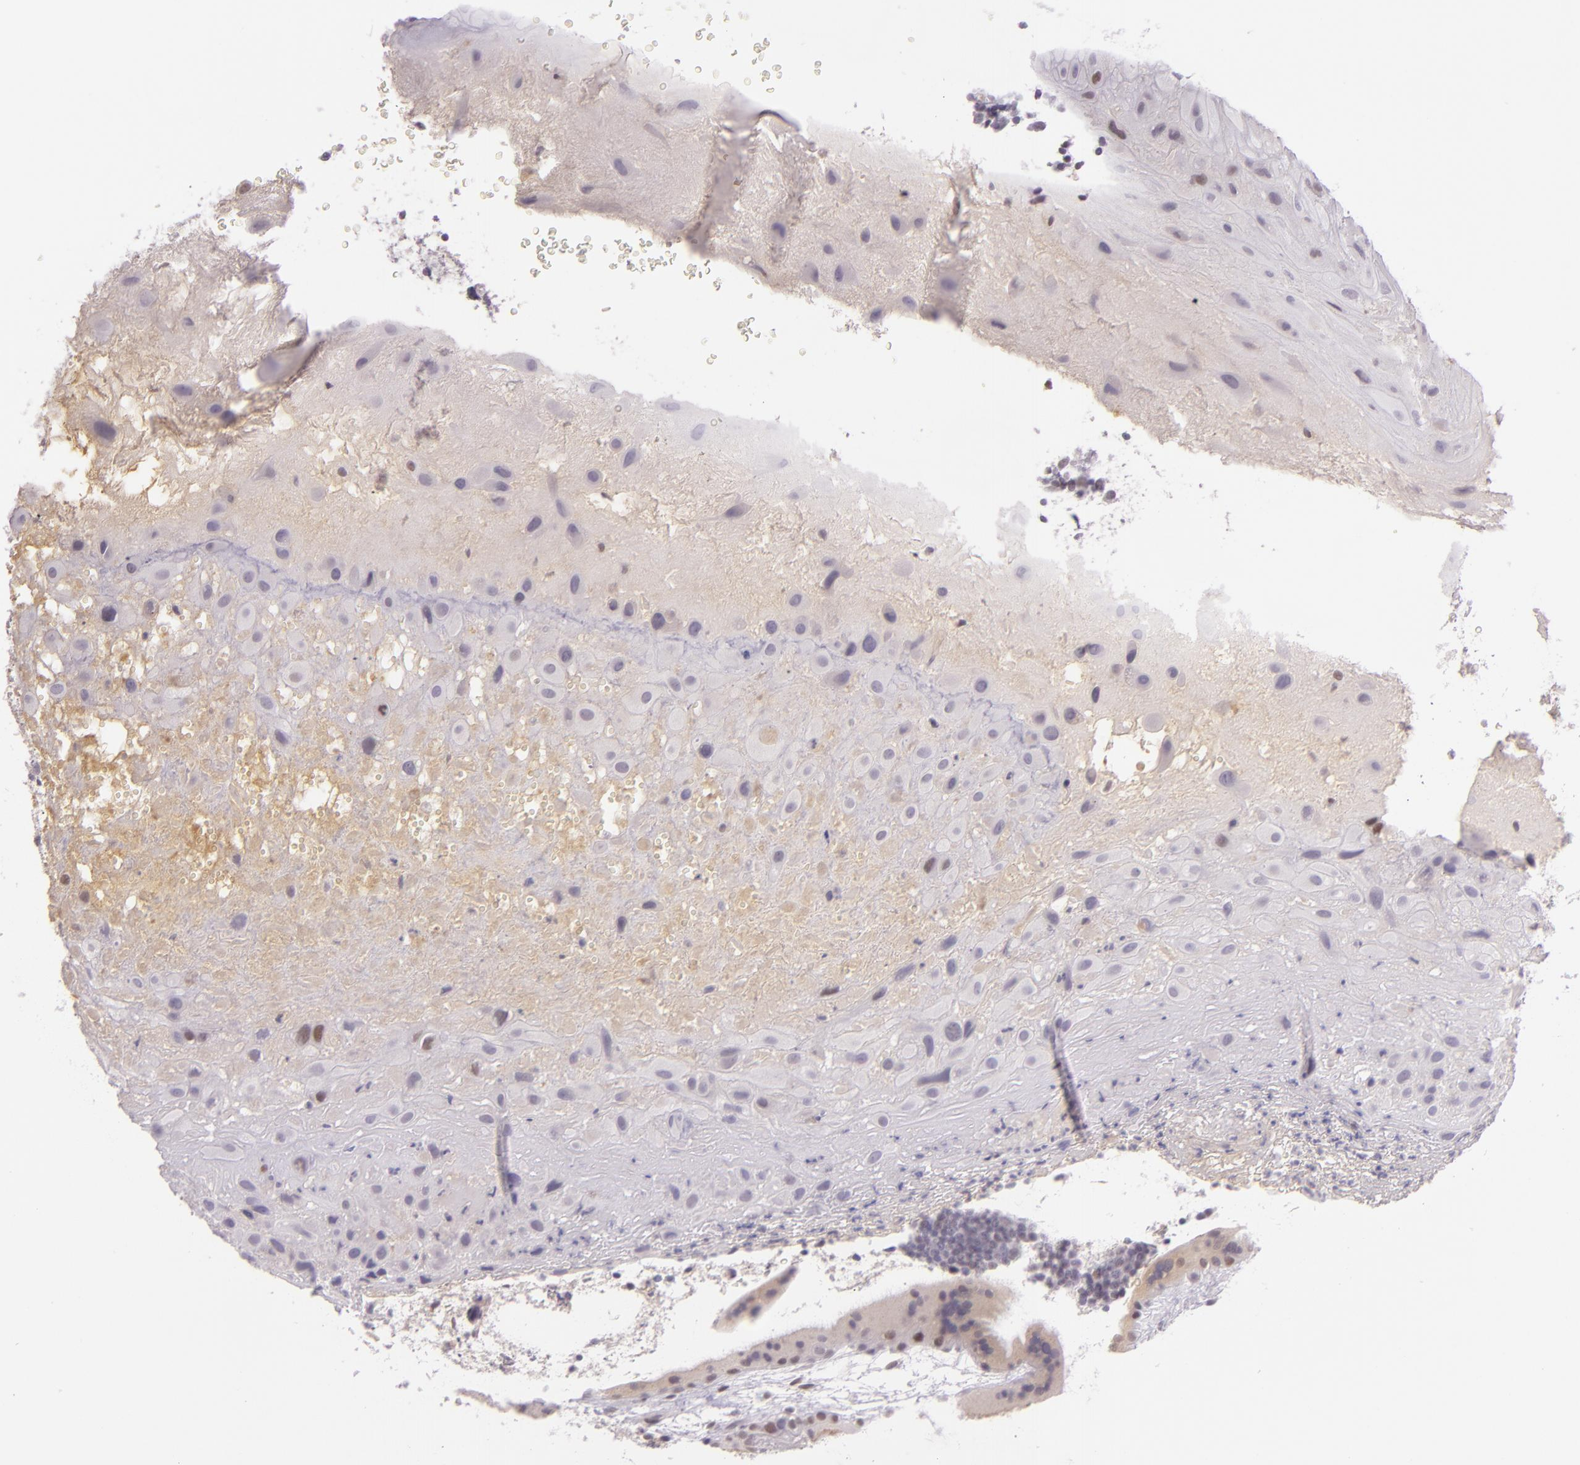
{"staining": {"intensity": "negative", "quantity": "none", "location": "none"}, "tissue": "placenta", "cell_type": "Decidual cells", "image_type": "normal", "snomed": [{"axis": "morphology", "description": "Normal tissue, NOS"}, {"axis": "topography", "description": "Placenta"}], "caption": "Protein analysis of unremarkable placenta demonstrates no significant expression in decidual cells.", "gene": "CHEK2", "patient": {"sex": "female", "age": 19}}